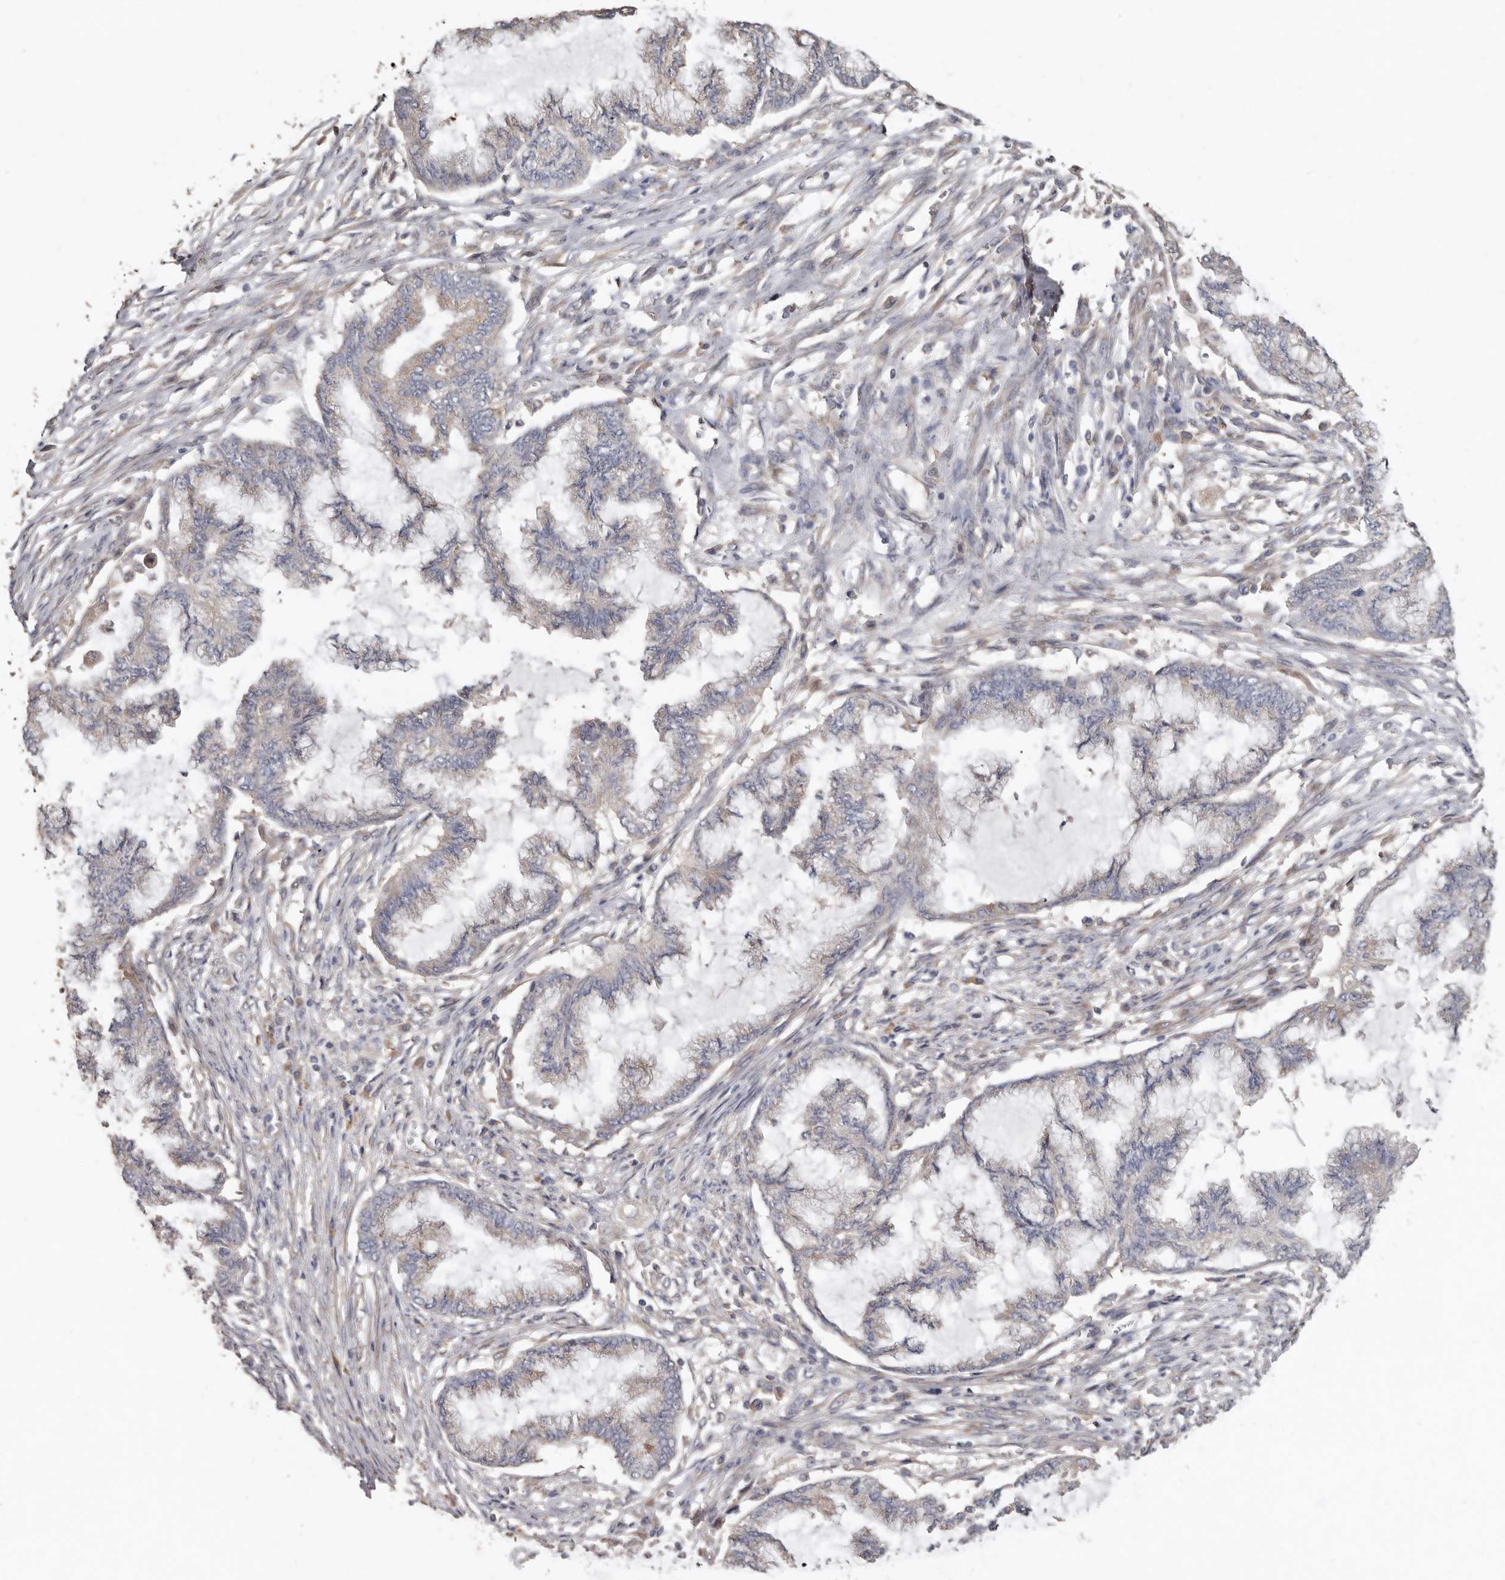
{"staining": {"intensity": "weak", "quantity": "<25%", "location": "cytoplasmic/membranous"}, "tissue": "endometrial cancer", "cell_type": "Tumor cells", "image_type": "cancer", "snomed": [{"axis": "morphology", "description": "Adenocarcinoma, NOS"}, {"axis": "topography", "description": "Endometrium"}], "caption": "High power microscopy image of an immunohistochemistry photomicrograph of endometrial cancer, revealing no significant positivity in tumor cells.", "gene": "FLCN", "patient": {"sex": "female", "age": 86}}